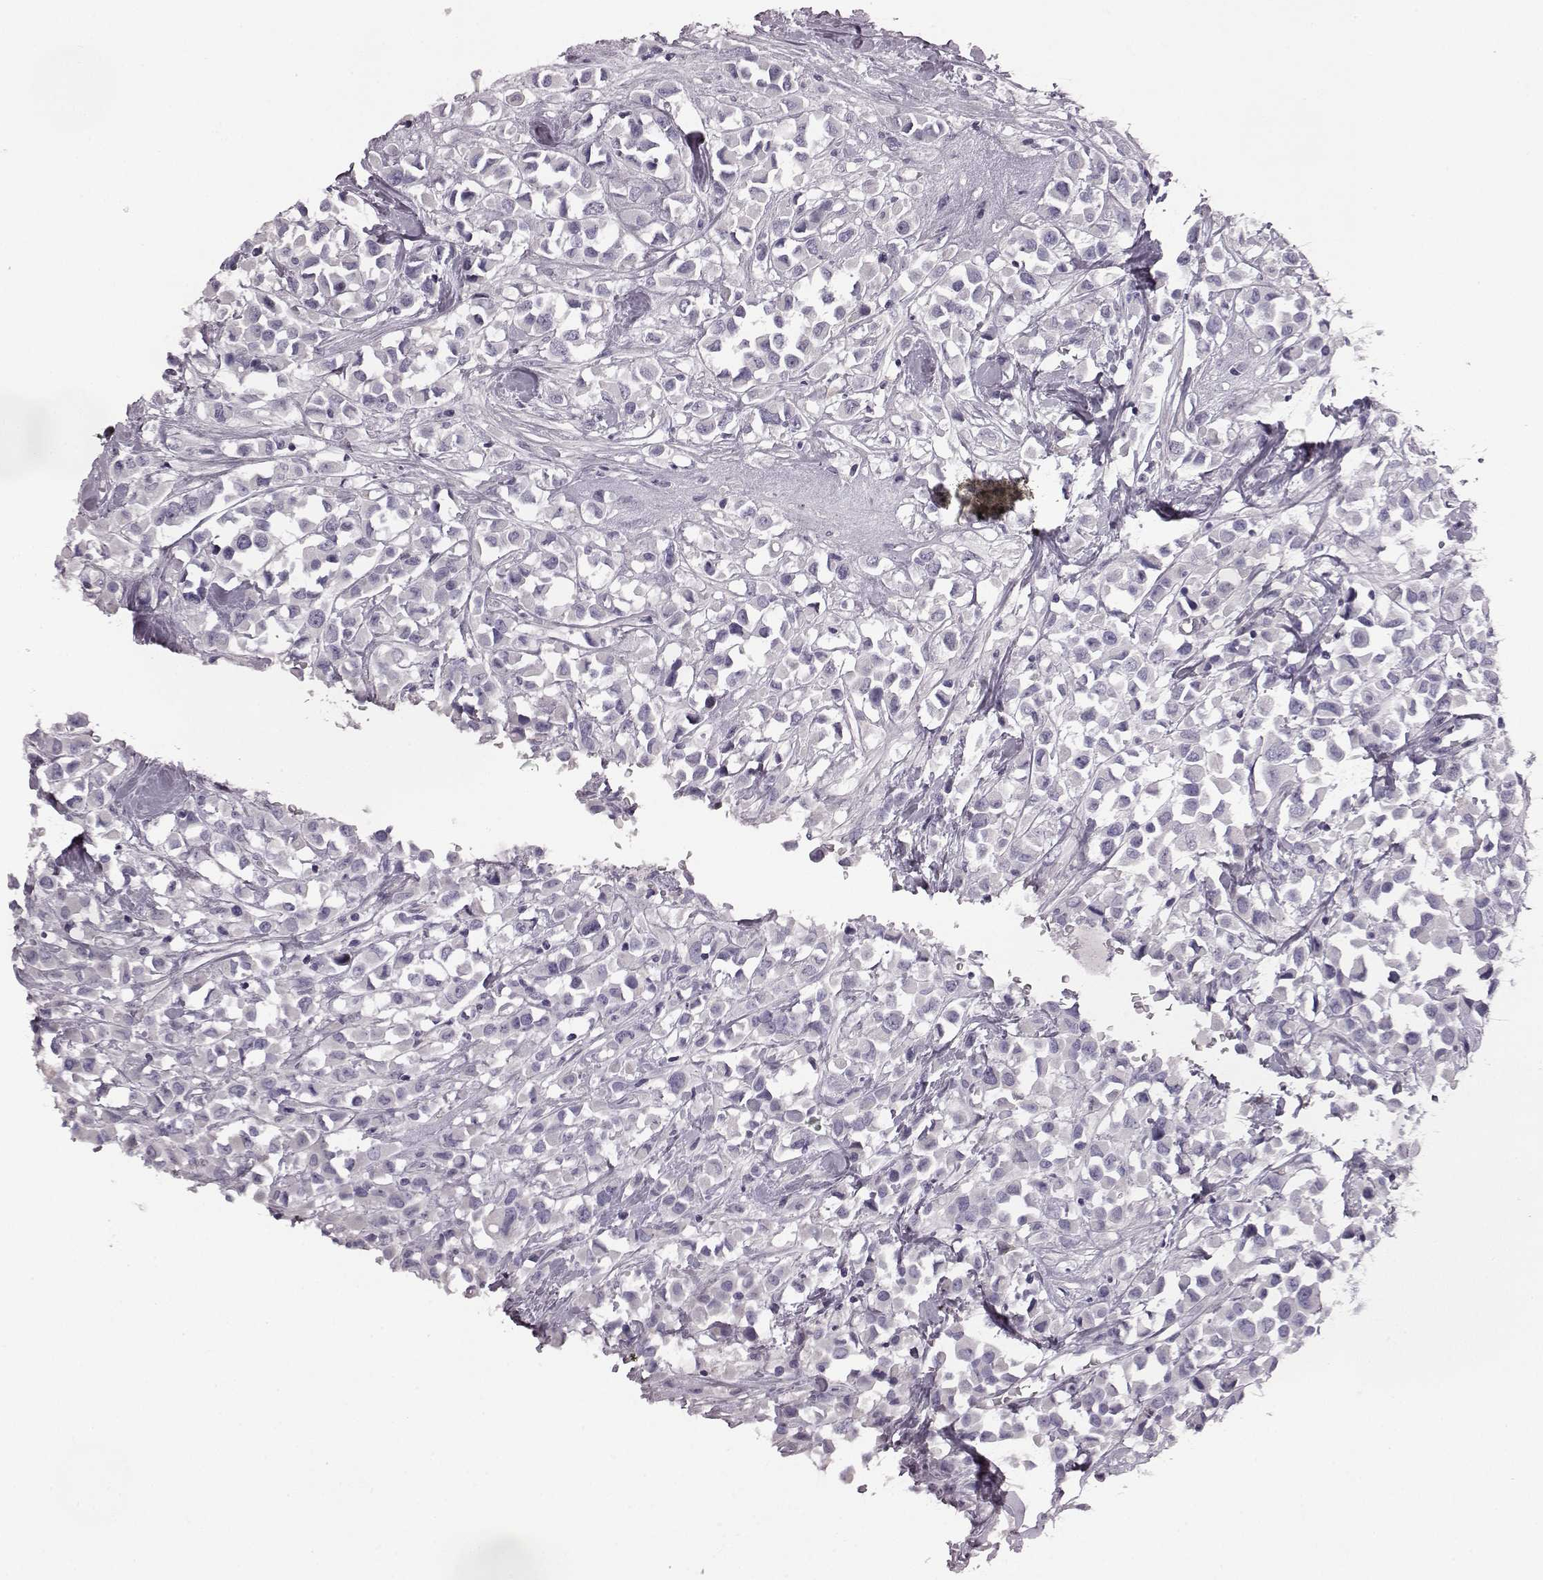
{"staining": {"intensity": "negative", "quantity": "none", "location": "none"}, "tissue": "breast cancer", "cell_type": "Tumor cells", "image_type": "cancer", "snomed": [{"axis": "morphology", "description": "Duct carcinoma"}, {"axis": "topography", "description": "Breast"}], "caption": "A high-resolution micrograph shows immunohistochemistry (IHC) staining of breast intraductal carcinoma, which exhibits no significant expression in tumor cells.", "gene": "ODAD4", "patient": {"sex": "female", "age": 61}}